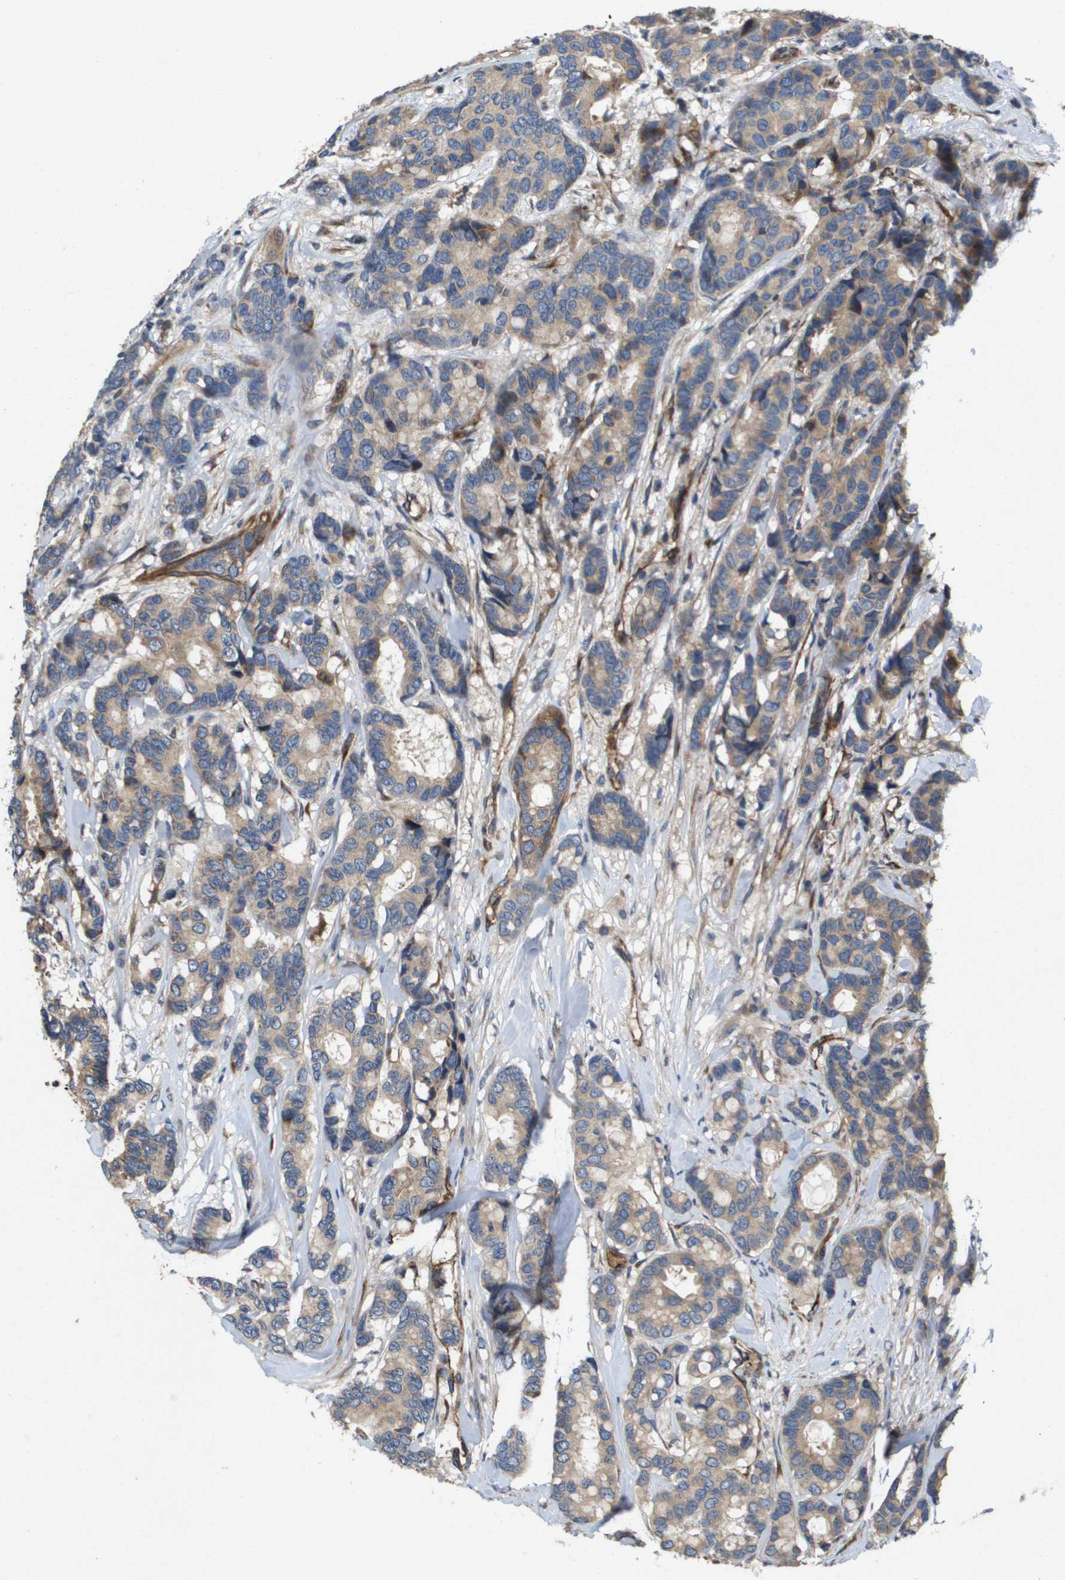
{"staining": {"intensity": "weak", "quantity": ">75%", "location": "cytoplasmic/membranous"}, "tissue": "breast cancer", "cell_type": "Tumor cells", "image_type": "cancer", "snomed": [{"axis": "morphology", "description": "Duct carcinoma"}, {"axis": "topography", "description": "Breast"}], "caption": "Immunohistochemistry (IHC) staining of breast invasive ductal carcinoma, which demonstrates low levels of weak cytoplasmic/membranous expression in about >75% of tumor cells indicating weak cytoplasmic/membranous protein positivity. The staining was performed using DAB (brown) for protein detection and nuclei were counterstained in hematoxylin (blue).", "gene": "ENTPD2", "patient": {"sex": "female", "age": 87}}